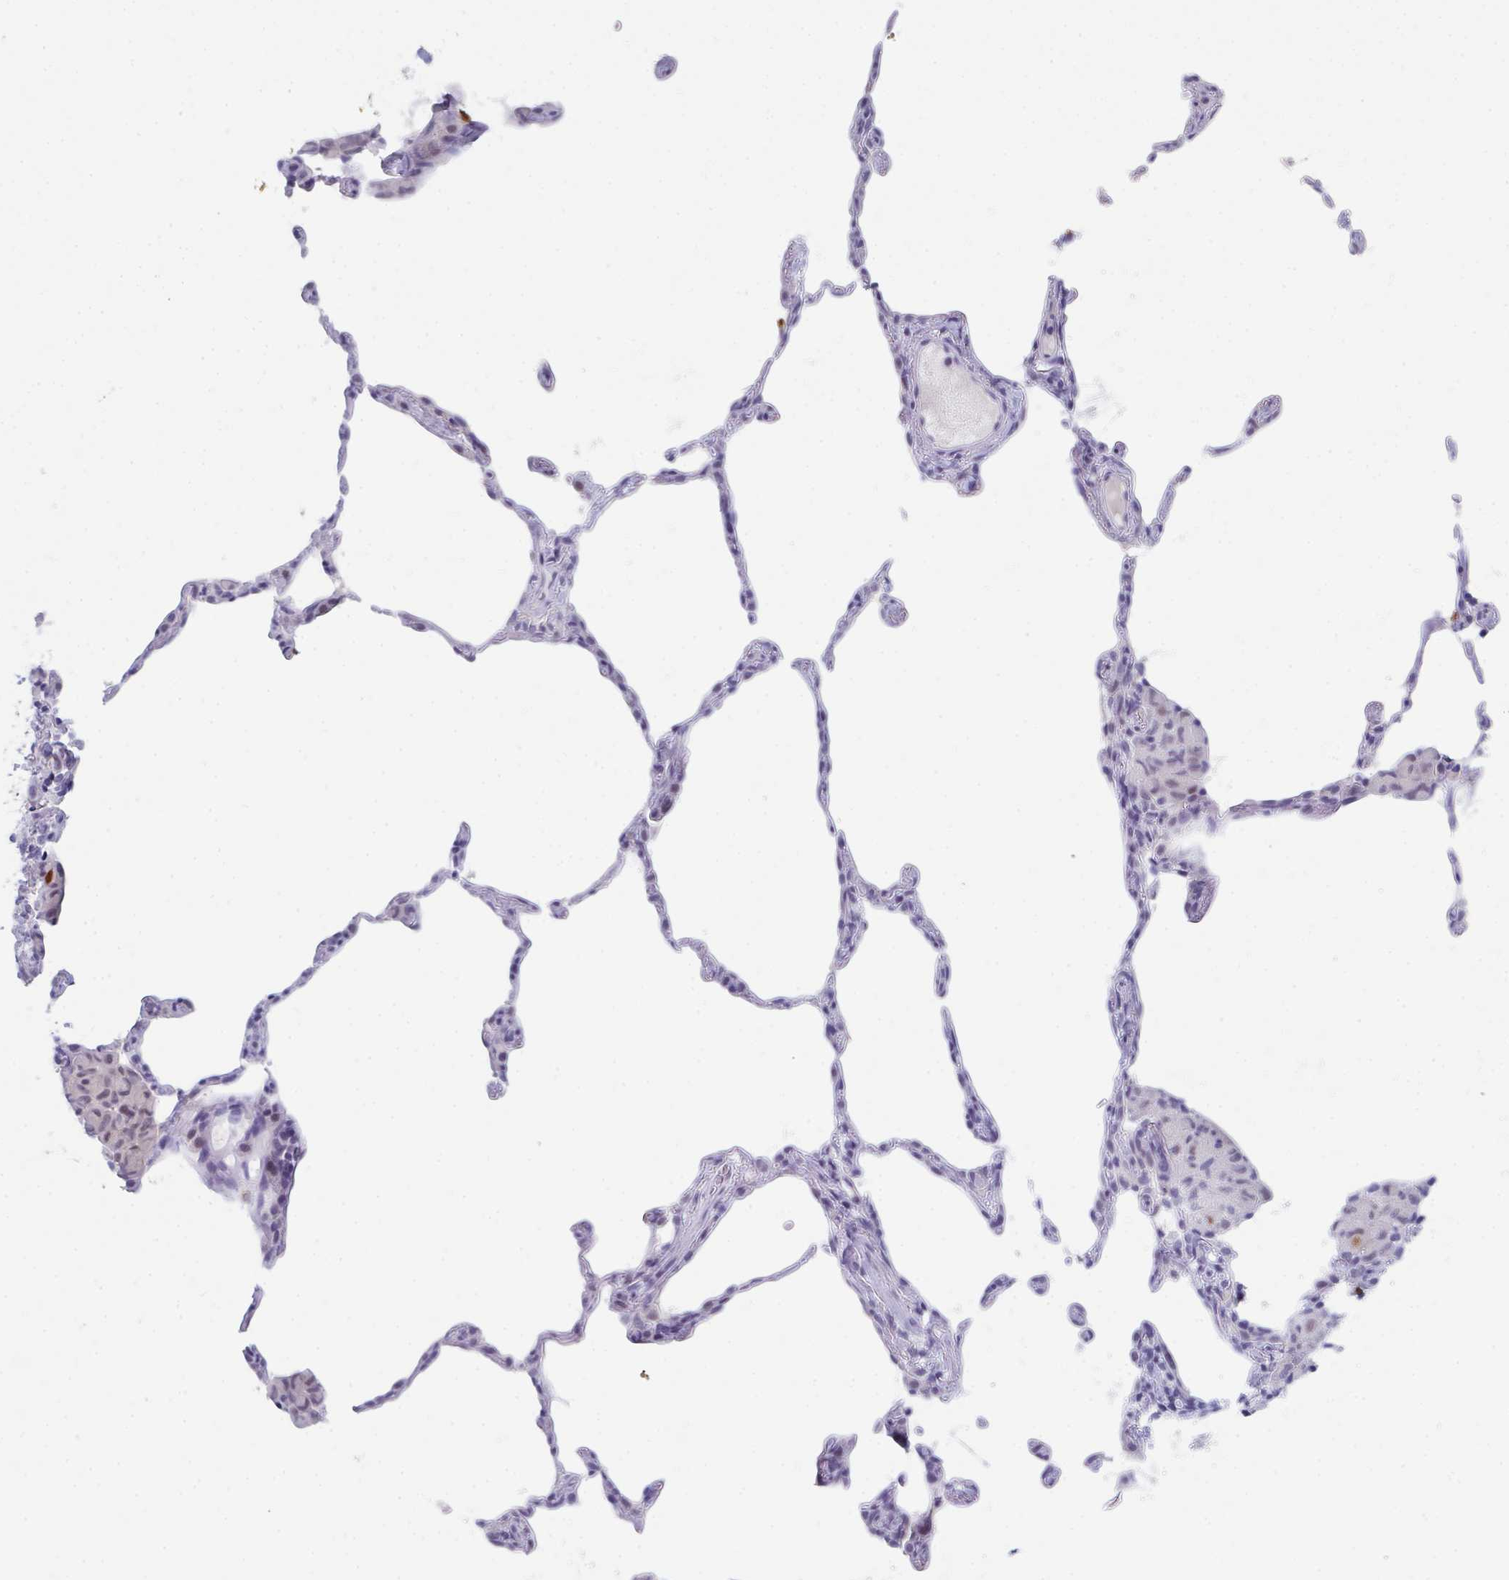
{"staining": {"intensity": "negative", "quantity": "none", "location": "none"}, "tissue": "lung", "cell_type": "Alveolar cells", "image_type": "normal", "snomed": [{"axis": "morphology", "description": "Normal tissue, NOS"}, {"axis": "topography", "description": "Lung"}], "caption": "Human lung stained for a protein using IHC displays no positivity in alveolar cells.", "gene": "RUBCN", "patient": {"sex": "female", "age": 57}}